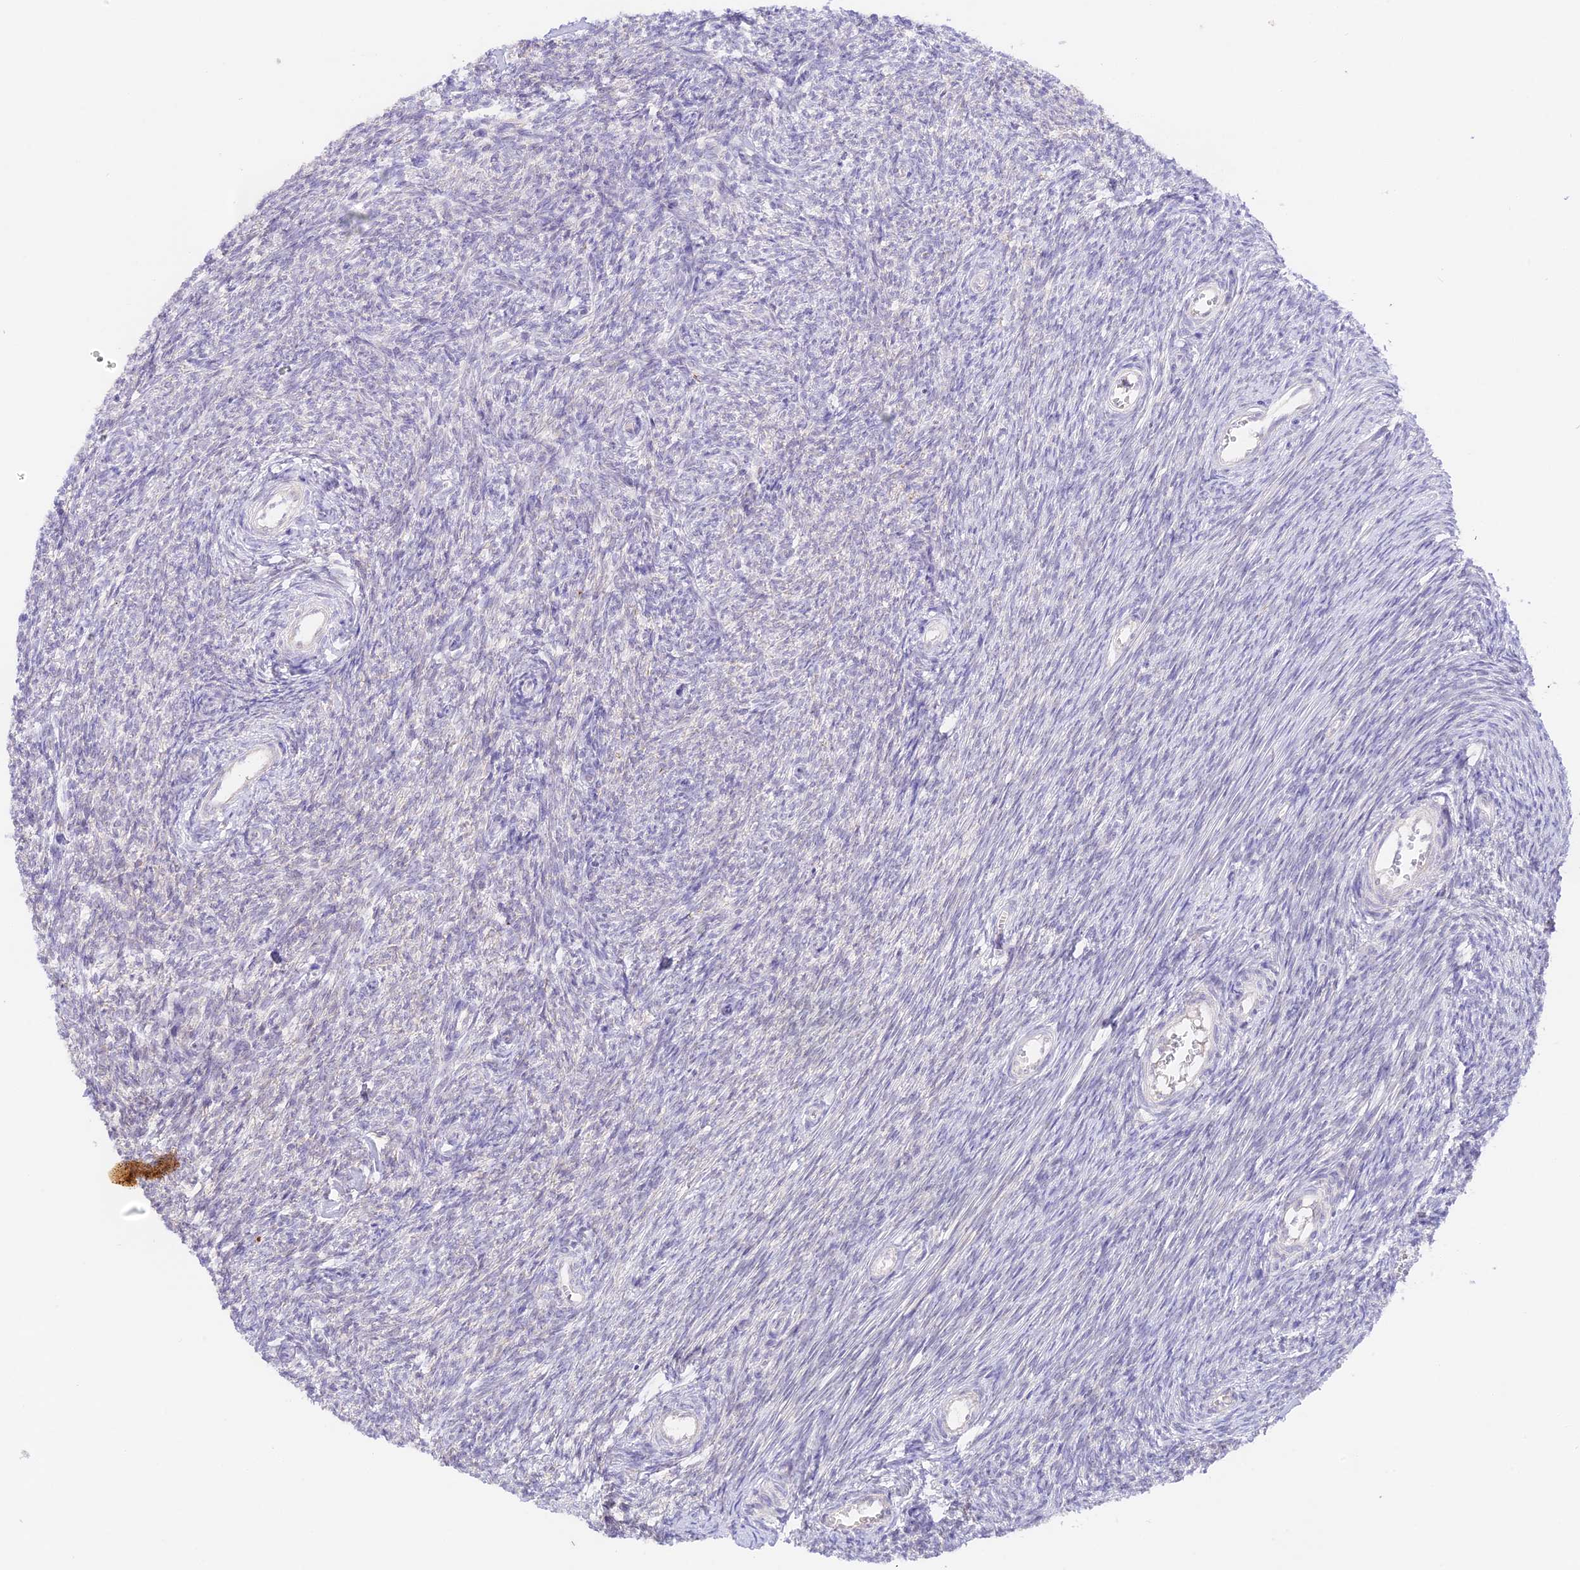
{"staining": {"intensity": "moderate", "quantity": ">75%", "location": "cytoplasmic/membranous"}, "tissue": "ovary", "cell_type": "Follicle cells", "image_type": "normal", "snomed": [{"axis": "morphology", "description": "Normal tissue, NOS"}, {"axis": "topography", "description": "Ovary"}], "caption": "Human ovary stained with a brown dye demonstrates moderate cytoplasmic/membranous positive staining in approximately >75% of follicle cells.", "gene": "CAMSAP3", "patient": {"sex": "female", "age": 44}}